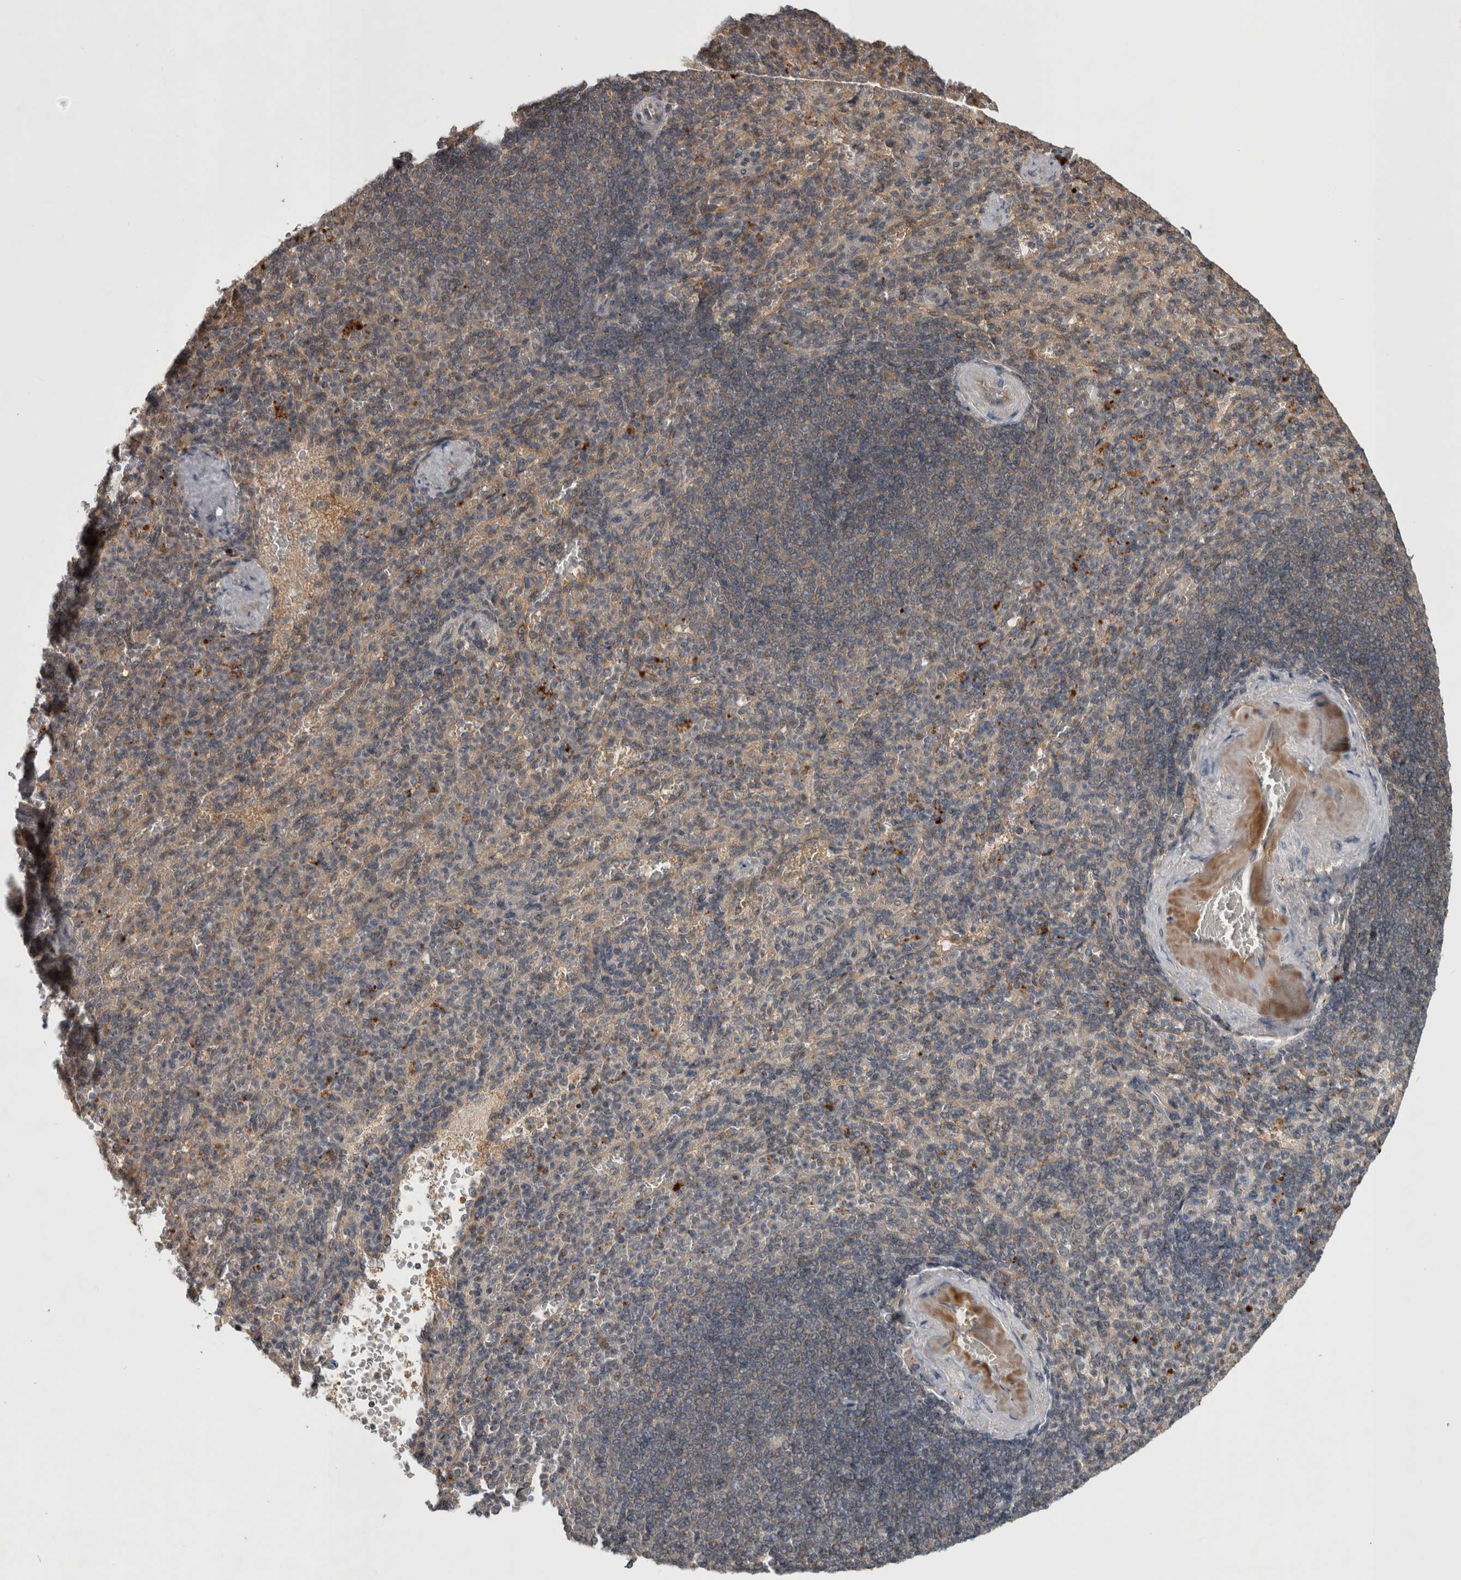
{"staining": {"intensity": "moderate", "quantity": "<25%", "location": "cytoplasmic/membranous"}, "tissue": "spleen", "cell_type": "Cells in red pulp", "image_type": "normal", "snomed": [{"axis": "morphology", "description": "Normal tissue, NOS"}, {"axis": "topography", "description": "Spleen"}], "caption": "Unremarkable spleen reveals moderate cytoplasmic/membranous staining in approximately <25% of cells in red pulp, visualized by immunohistochemistry. The staining was performed using DAB (3,3'-diaminobenzidine), with brown indicating positive protein expression. Nuclei are stained blue with hematoxylin.", "gene": "TRMT61B", "patient": {"sex": "female", "age": 74}}